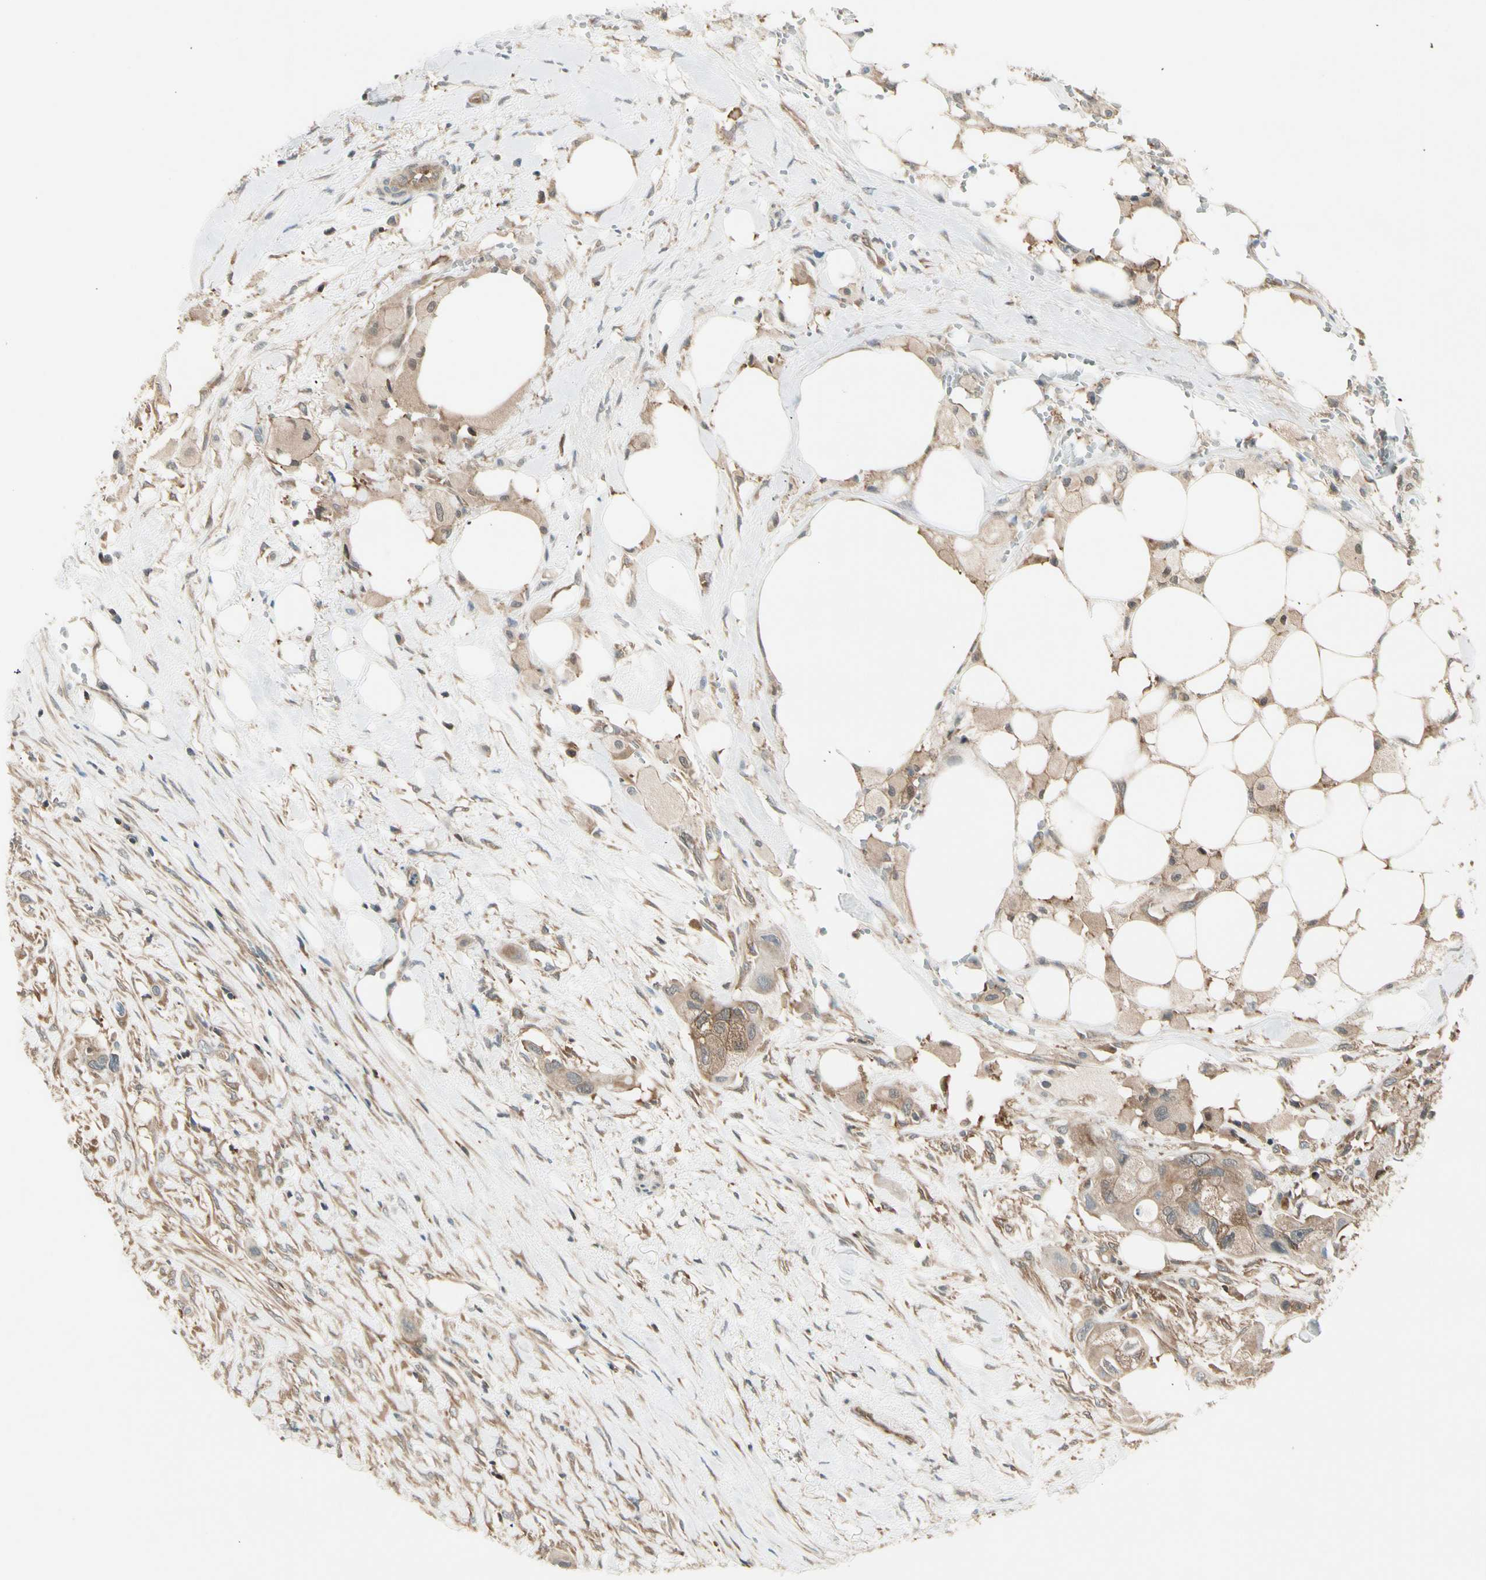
{"staining": {"intensity": "weak", "quantity": ">75%", "location": "cytoplasmic/membranous"}, "tissue": "colorectal cancer", "cell_type": "Tumor cells", "image_type": "cancer", "snomed": [{"axis": "morphology", "description": "Adenocarcinoma, NOS"}, {"axis": "topography", "description": "Colon"}], "caption": "The micrograph exhibits immunohistochemical staining of adenocarcinoma (colorectal). There is weak cytoplasmic/membranous staining is seen in about >75% of tumor cells.", "gene": "OXSR1", "patient": {"sex": "female", "age": 57}}